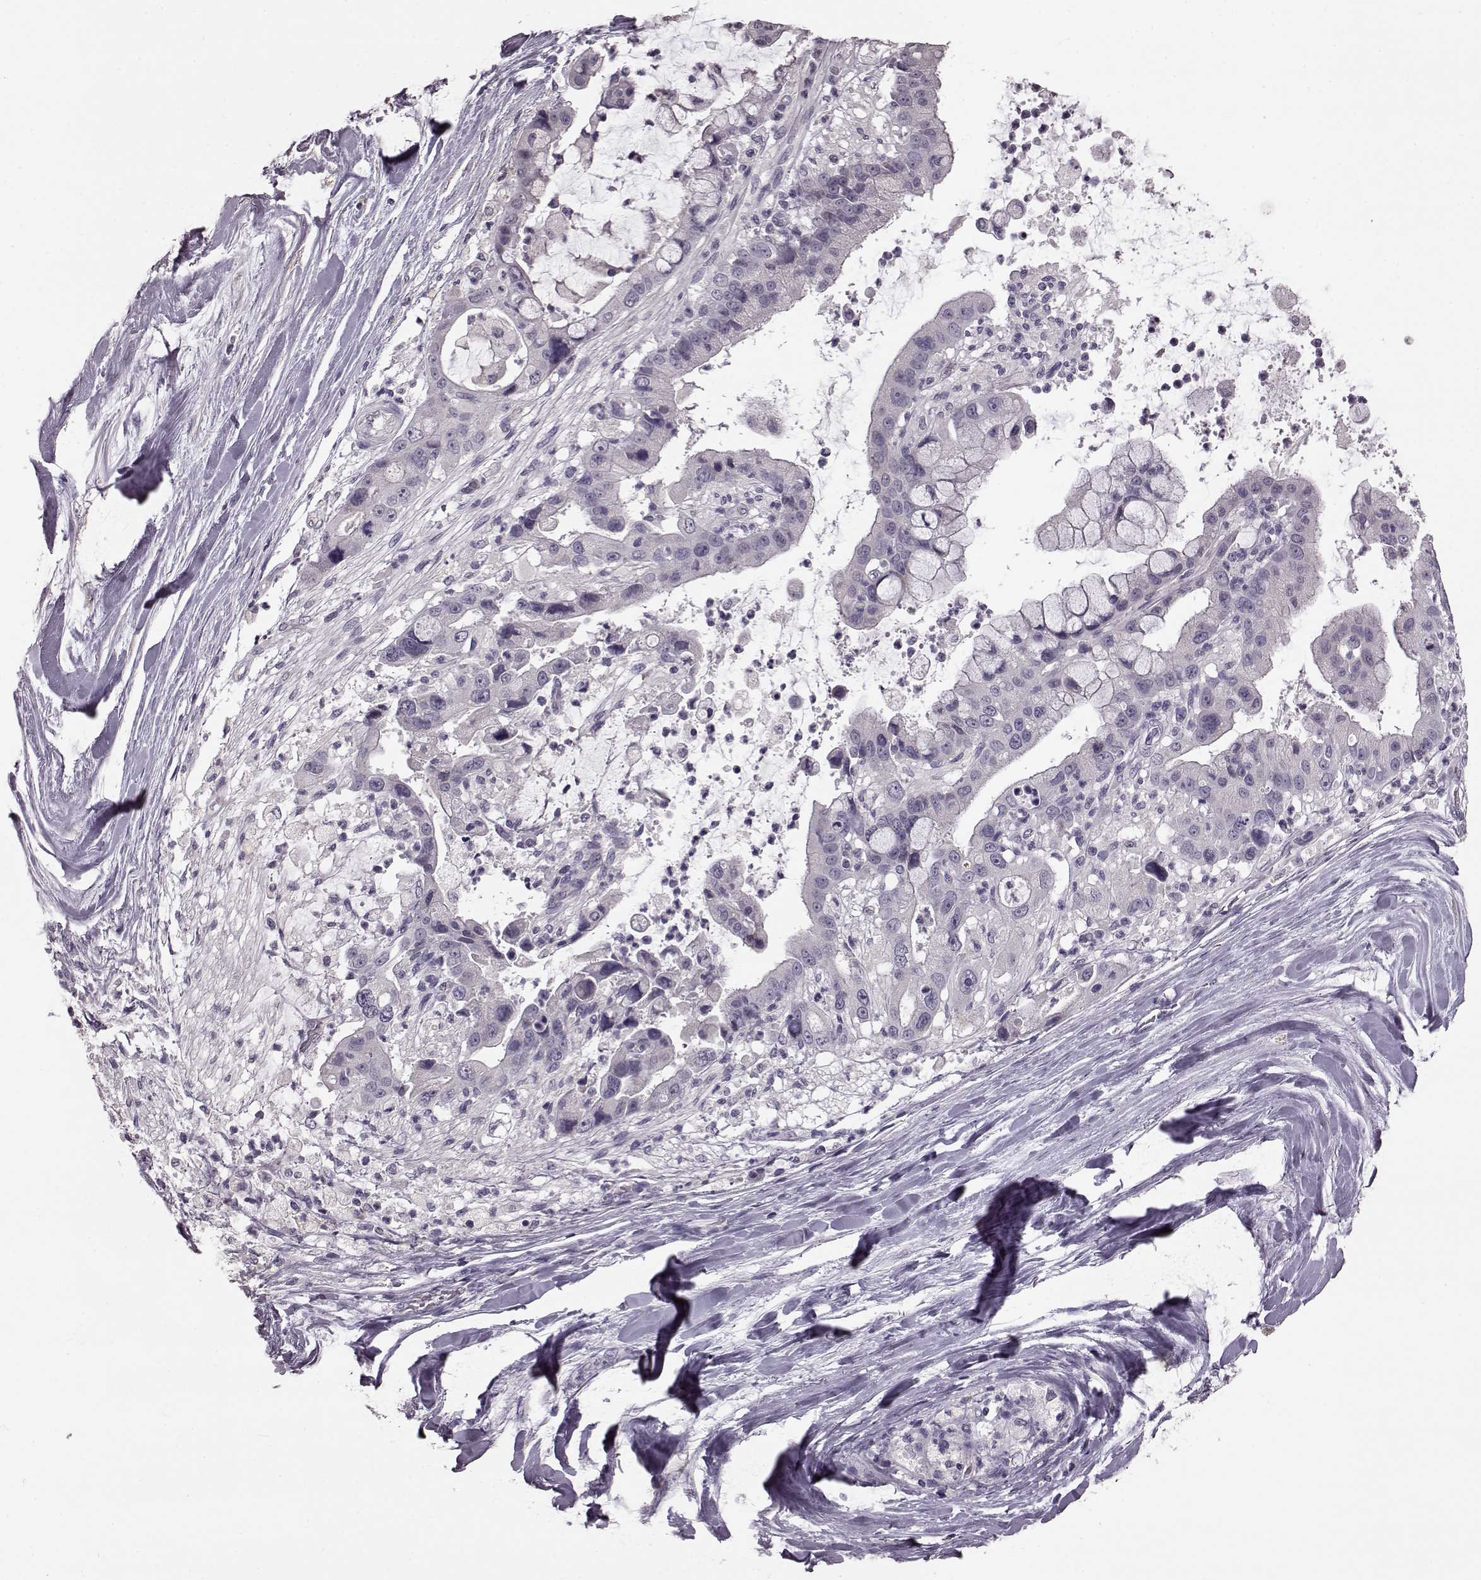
{"staining": {"intensity": "negative", "quantity": "none", "location": "none"}, "tissue": "liver cancer", "cell_type": "Tumor cells", "image_type": "cancer", "snomed": [{"axis": "morphology", "description": "Cholangiocarcinoma"}, {"axis": "topography", "description": "Liver"}], "caption": "Immunohistochemistry (IHC) of human liver cancer demonstrates no positivity in tumor cells.", "gene": "SLC52A3", "patient": {"sex": "female", "age": 54}}